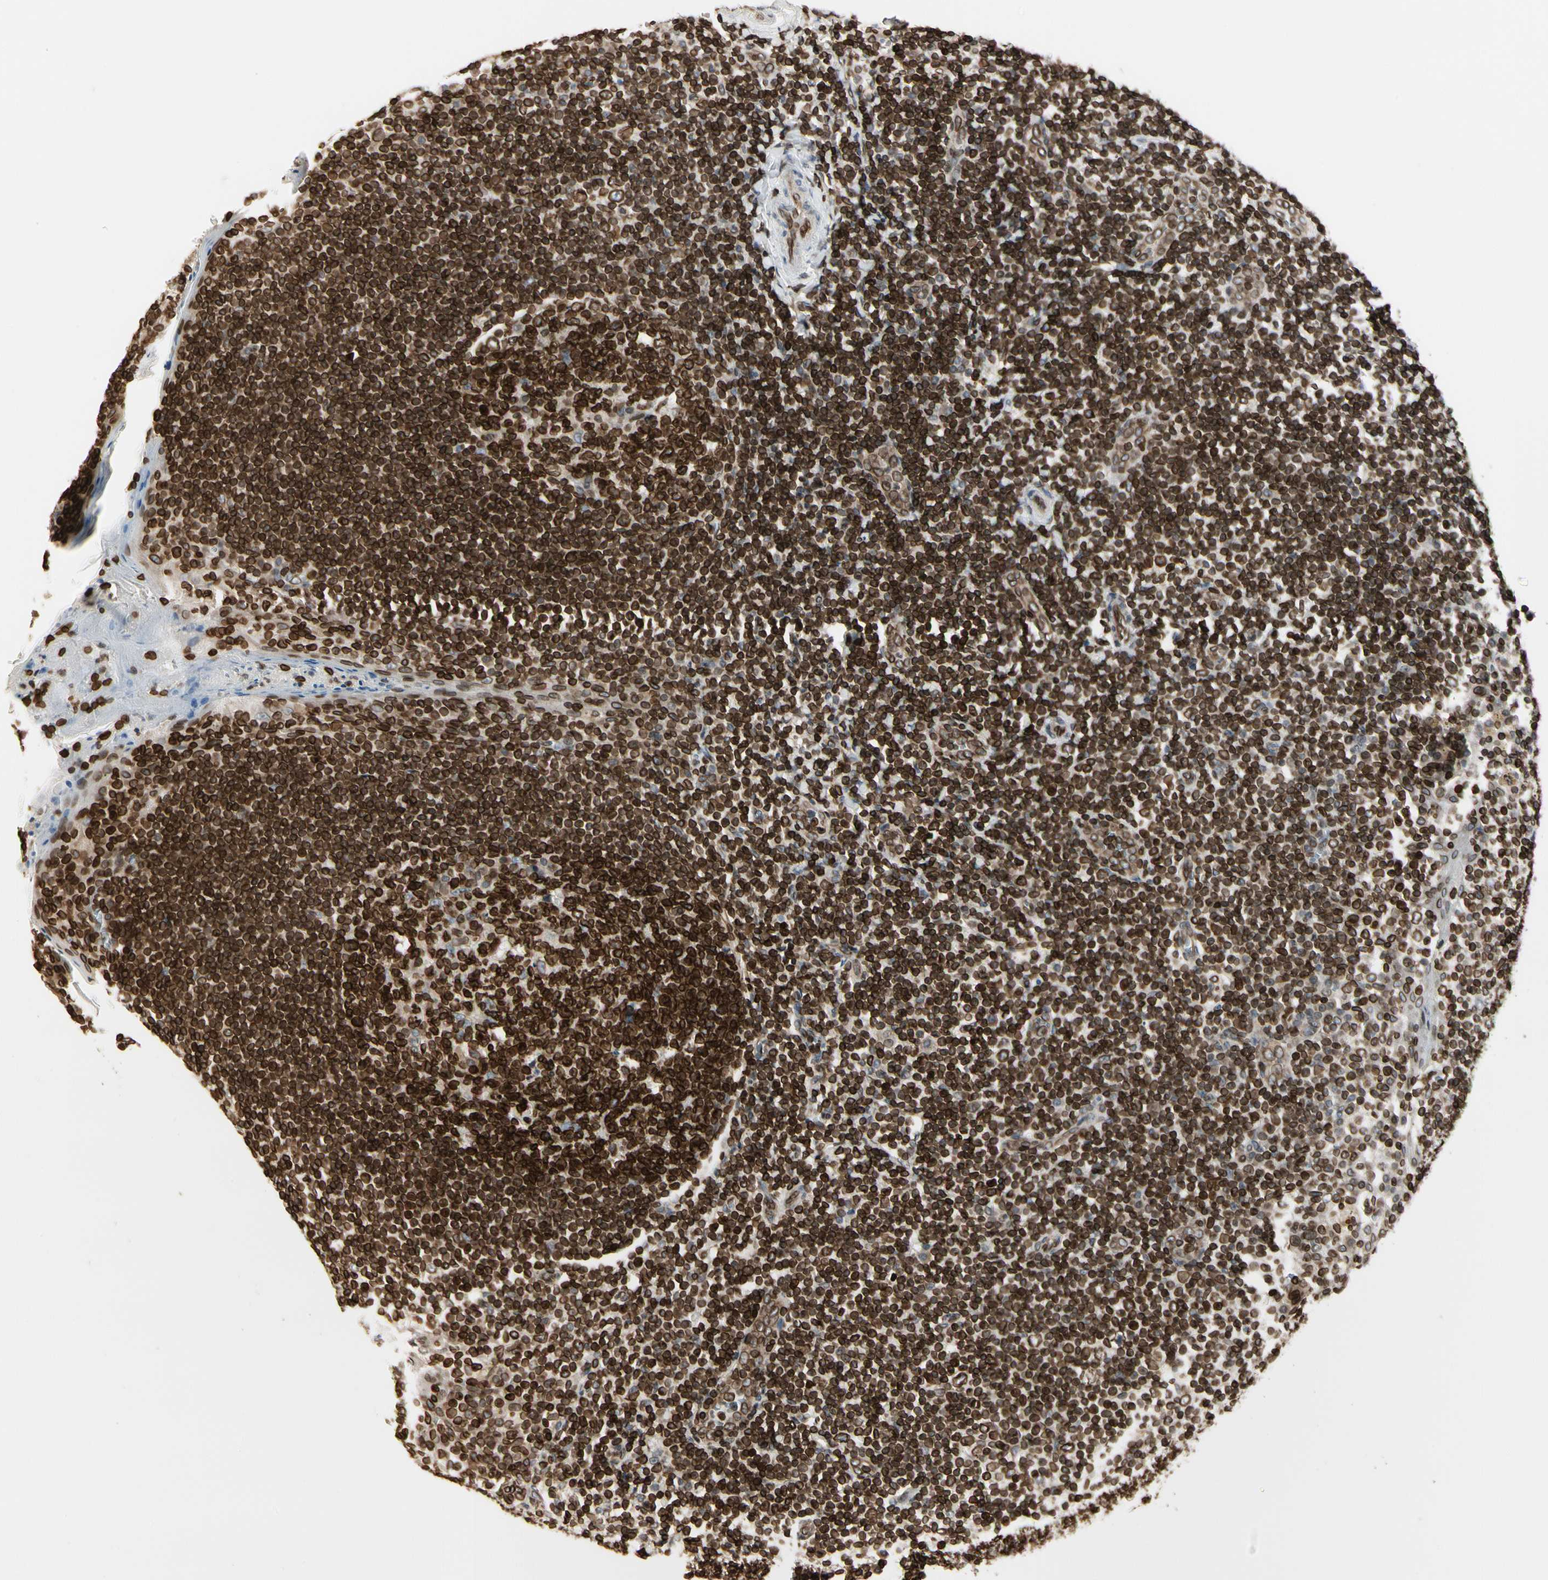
{"staining": {"intensity": "strong", "quantity": ">75%", "location": "cytoplasmic/membranous,nuclear"}, "tissue": "tonsil", "cell_type": "Germinal center cells", "image_type": "normal", "snomed": [{"axis": "morphology", "description": "Normal tissue, NOS"}, {"axis": "topography", "description": "Tonsil"}], "caption": "Tonsil was stained to show a protein in brown. There is high levels of strong cytoplasmic/membranous,nuclear positivity in about >75% of germinal center cells. The protein is stained brown, and the nuclei are stained in blue (DAB (3,3'-diaminobenzidine) IHC with brightfield microscopy, high magnification).", "gene": "TMPO", "patient": {"sex": "male", "age": 31}}